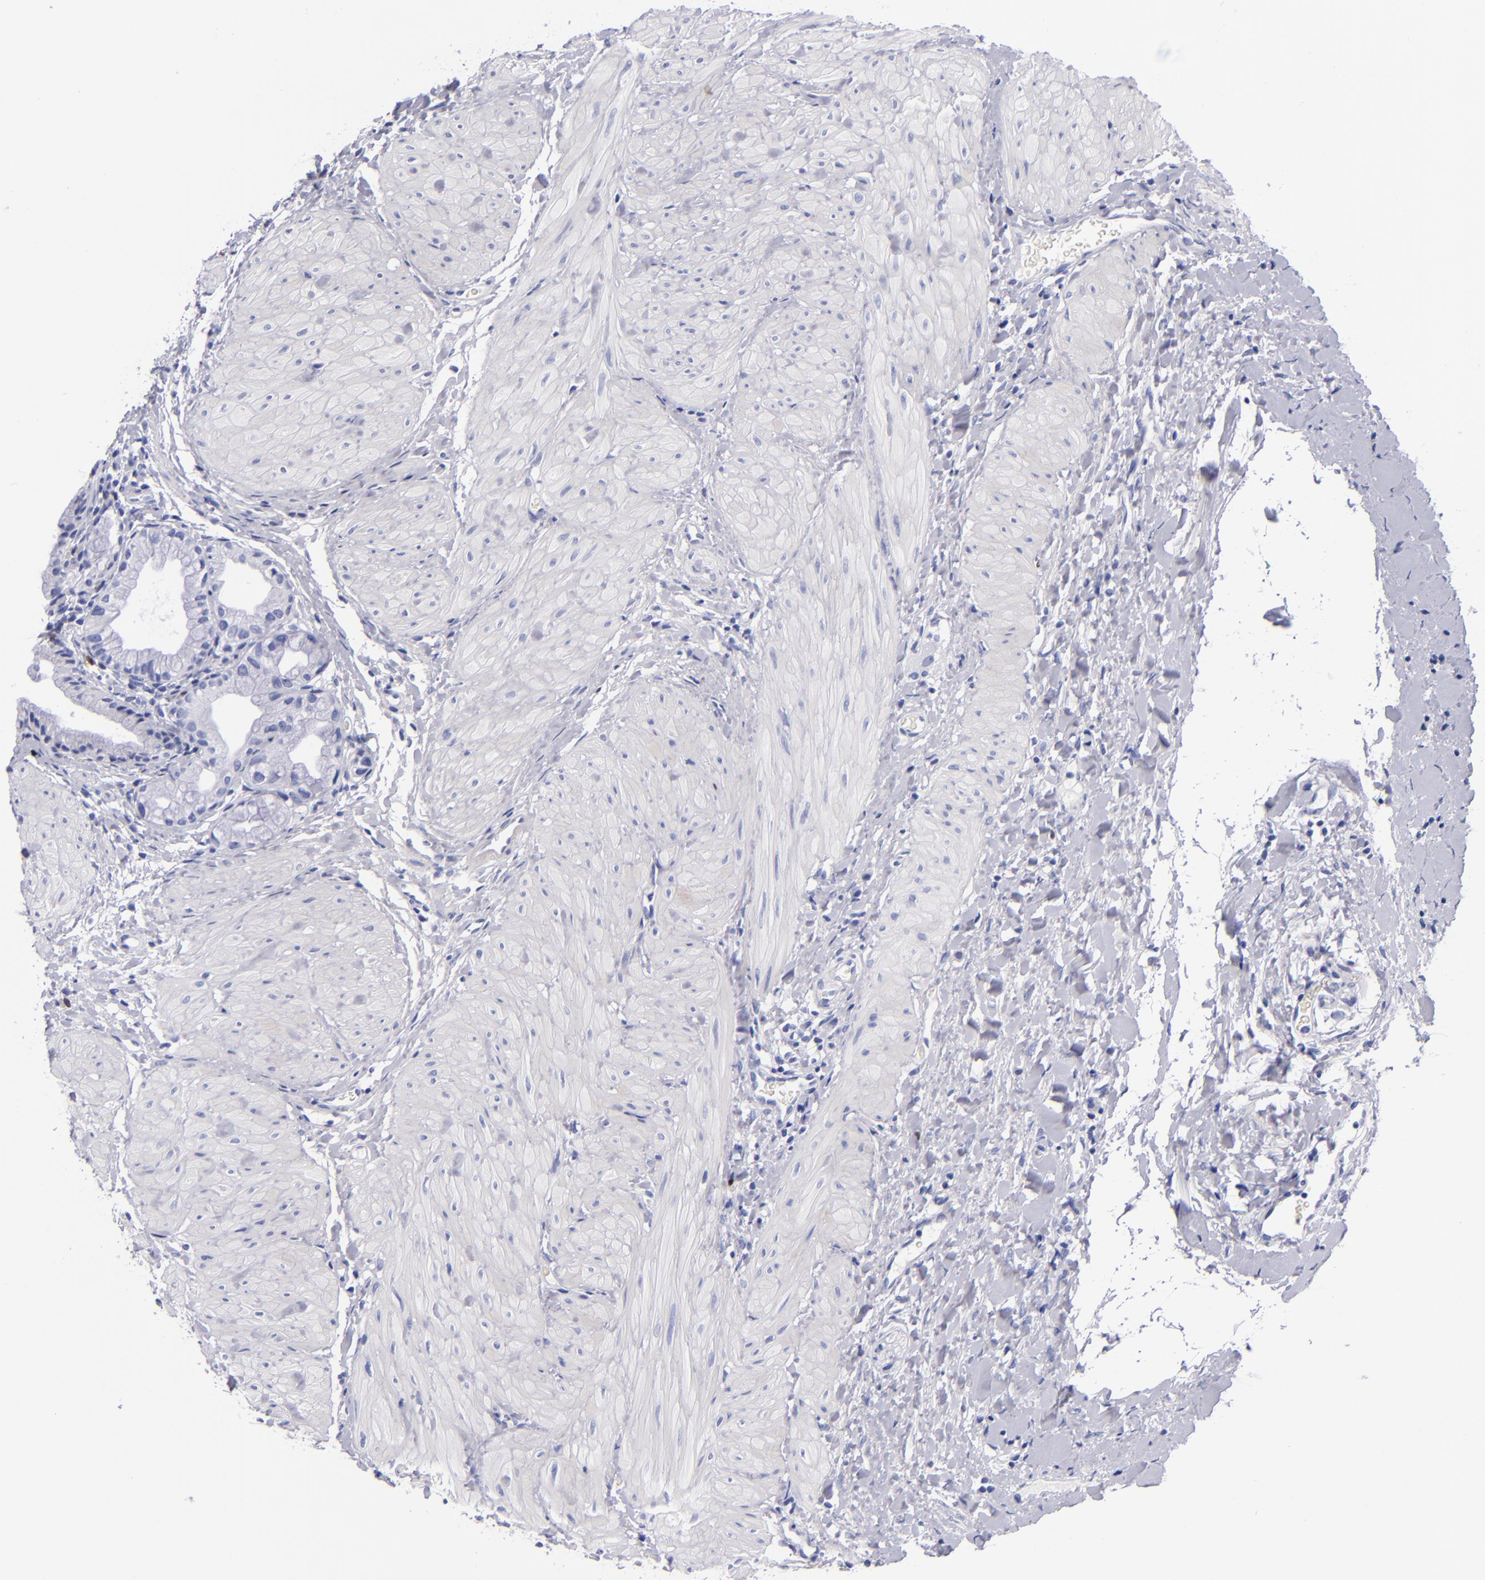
{"staining": {"intensity": "negative", "quantity": "none", "location": "none"}, "tissue": "gallbladder", "cell_type": "Glandular cells", "image_type": "normal", "snomed": [{"axis": "morphology", "description": "Normal tissue, NOS"}, {"axis": "morphology", "description": "Inflammation, NOS"}, {"axis": "topography", "description": "Gallbladder"}], "caption": "Glandular cells are negative for protein expression in normal human gallbladder. (Brightfield microscopy of DAB IHC at high magnification).", "gene": "MCM7", "patient": {"sex": "male", "age": 66}}